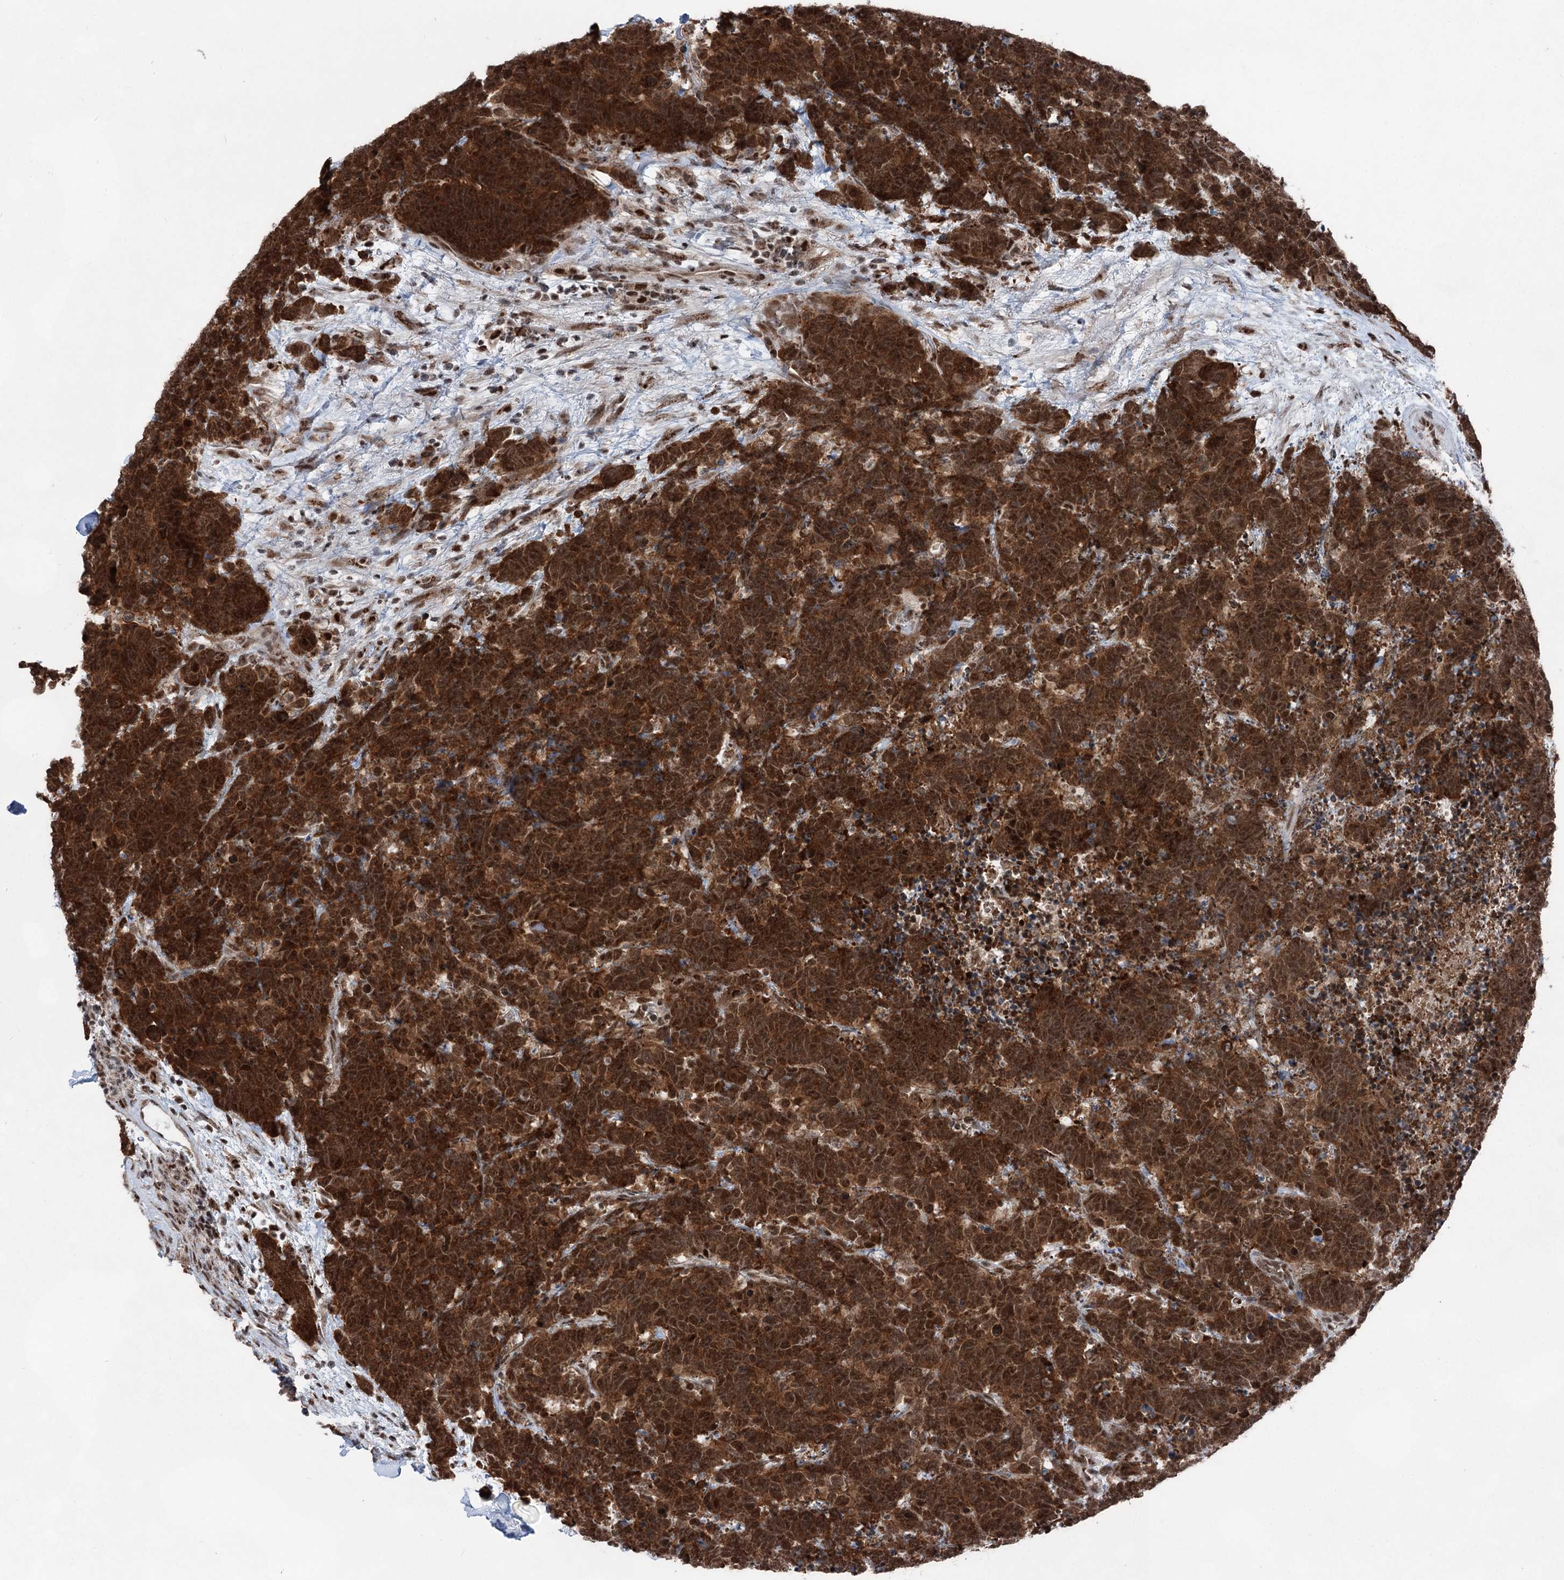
{"staining": {"intensity": "strong", "quantity": ">75%", "location": "cytoplasmic/membranous,nuclear"}, "tissue": "carcinoid", "cell_type": "Tumor cells", "image_type": "cancer", "snomed": [{"axis": "morphology", "description": "Carcinoma, NOS"}, {"axis": "morphology", "description": "Carcinoid, malignant, NOS"}, {"axis": "topography", "description": "Urinary bladder"}], "caption": "A brown stain labels strong cytoplasmic/membranous and nuclear staining of a protein in human carcinoid tumor cells.", "gene": "ZCCHC8", "patient": {"sex": "male", "age": 57}}